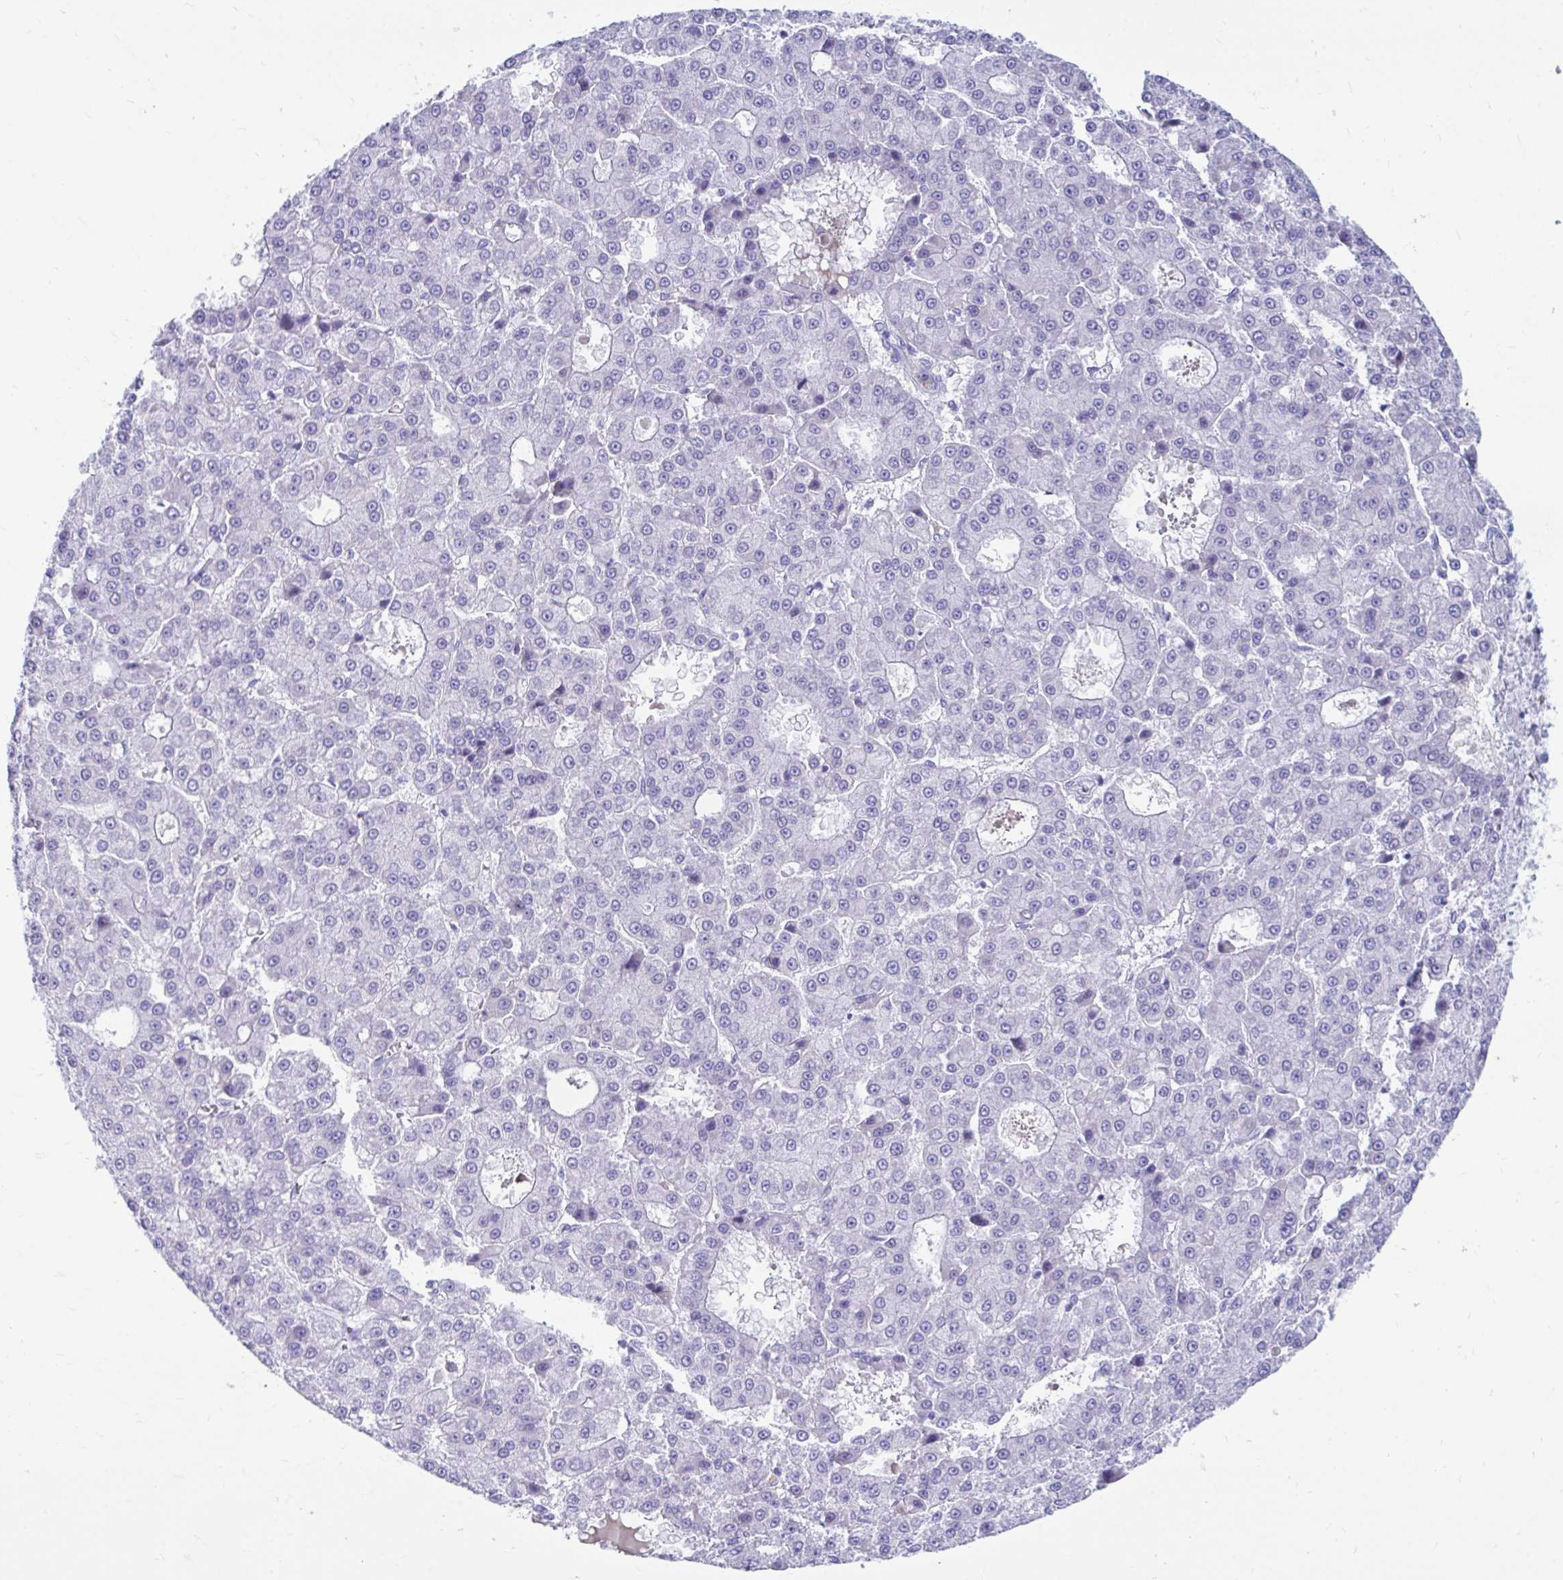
{"staining": {"intensity": "negative", "quantity": "none", "location": "none"}, "tissue": "liver cancer", "cell_type": "Tumor cells", "image_type": "cancer", "snomed": [{"axis": "morphology", "description": "Carcinoma, Hepatocellular, NOS"}, {"axis": "topography", "description": "Liver"}], "caption": "Protein analysis of liver hepatocellular carcinoma reveals no significant positivity in tumor cells. Nuclei are stained in blue.", "gene": "SMIM9", "patient": {"sex": "male", "age": 70}}